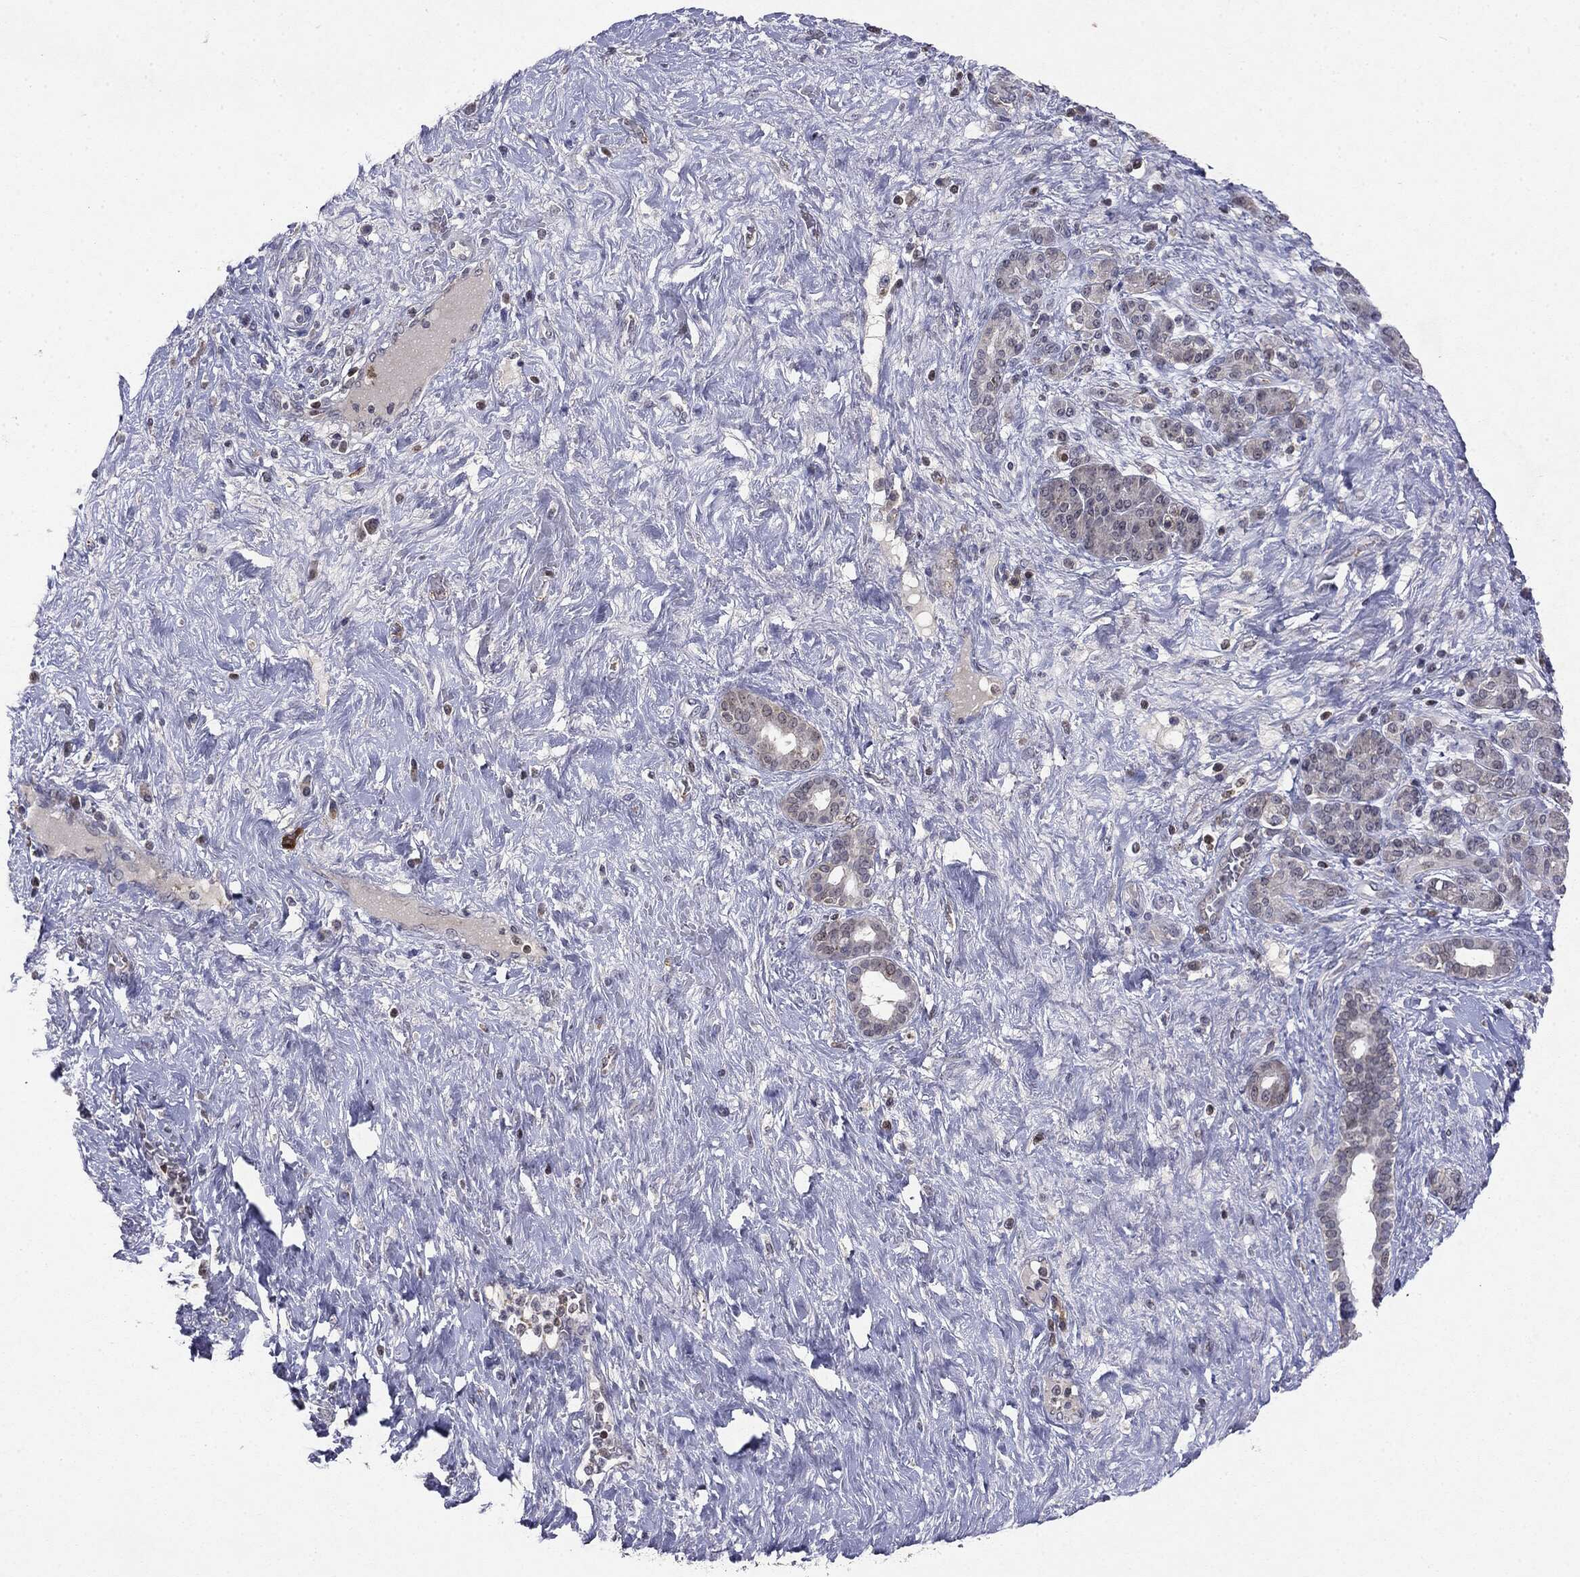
{"staining": {"intensity": "negative", "quantity": "none", "location": "none"}, "tissue": "pancreatic cancer", "cell_type": "Tumor cells", "image_type": "cancer", "snomed": [{"axis": "morphology", "description": "Adenocarcinoma, NOS"}, {"axis": "topography", "description": "Pancreas"}], "caption": "Immunohistochemistry (IHC) micrograph of neoplastic tissue: adenocarcinoma (pancreatic) stained with DAB displays no significant protein expression in tumor cells.", "gene": "KIF2C", "patient": {"sex": "male", "age": 44}}